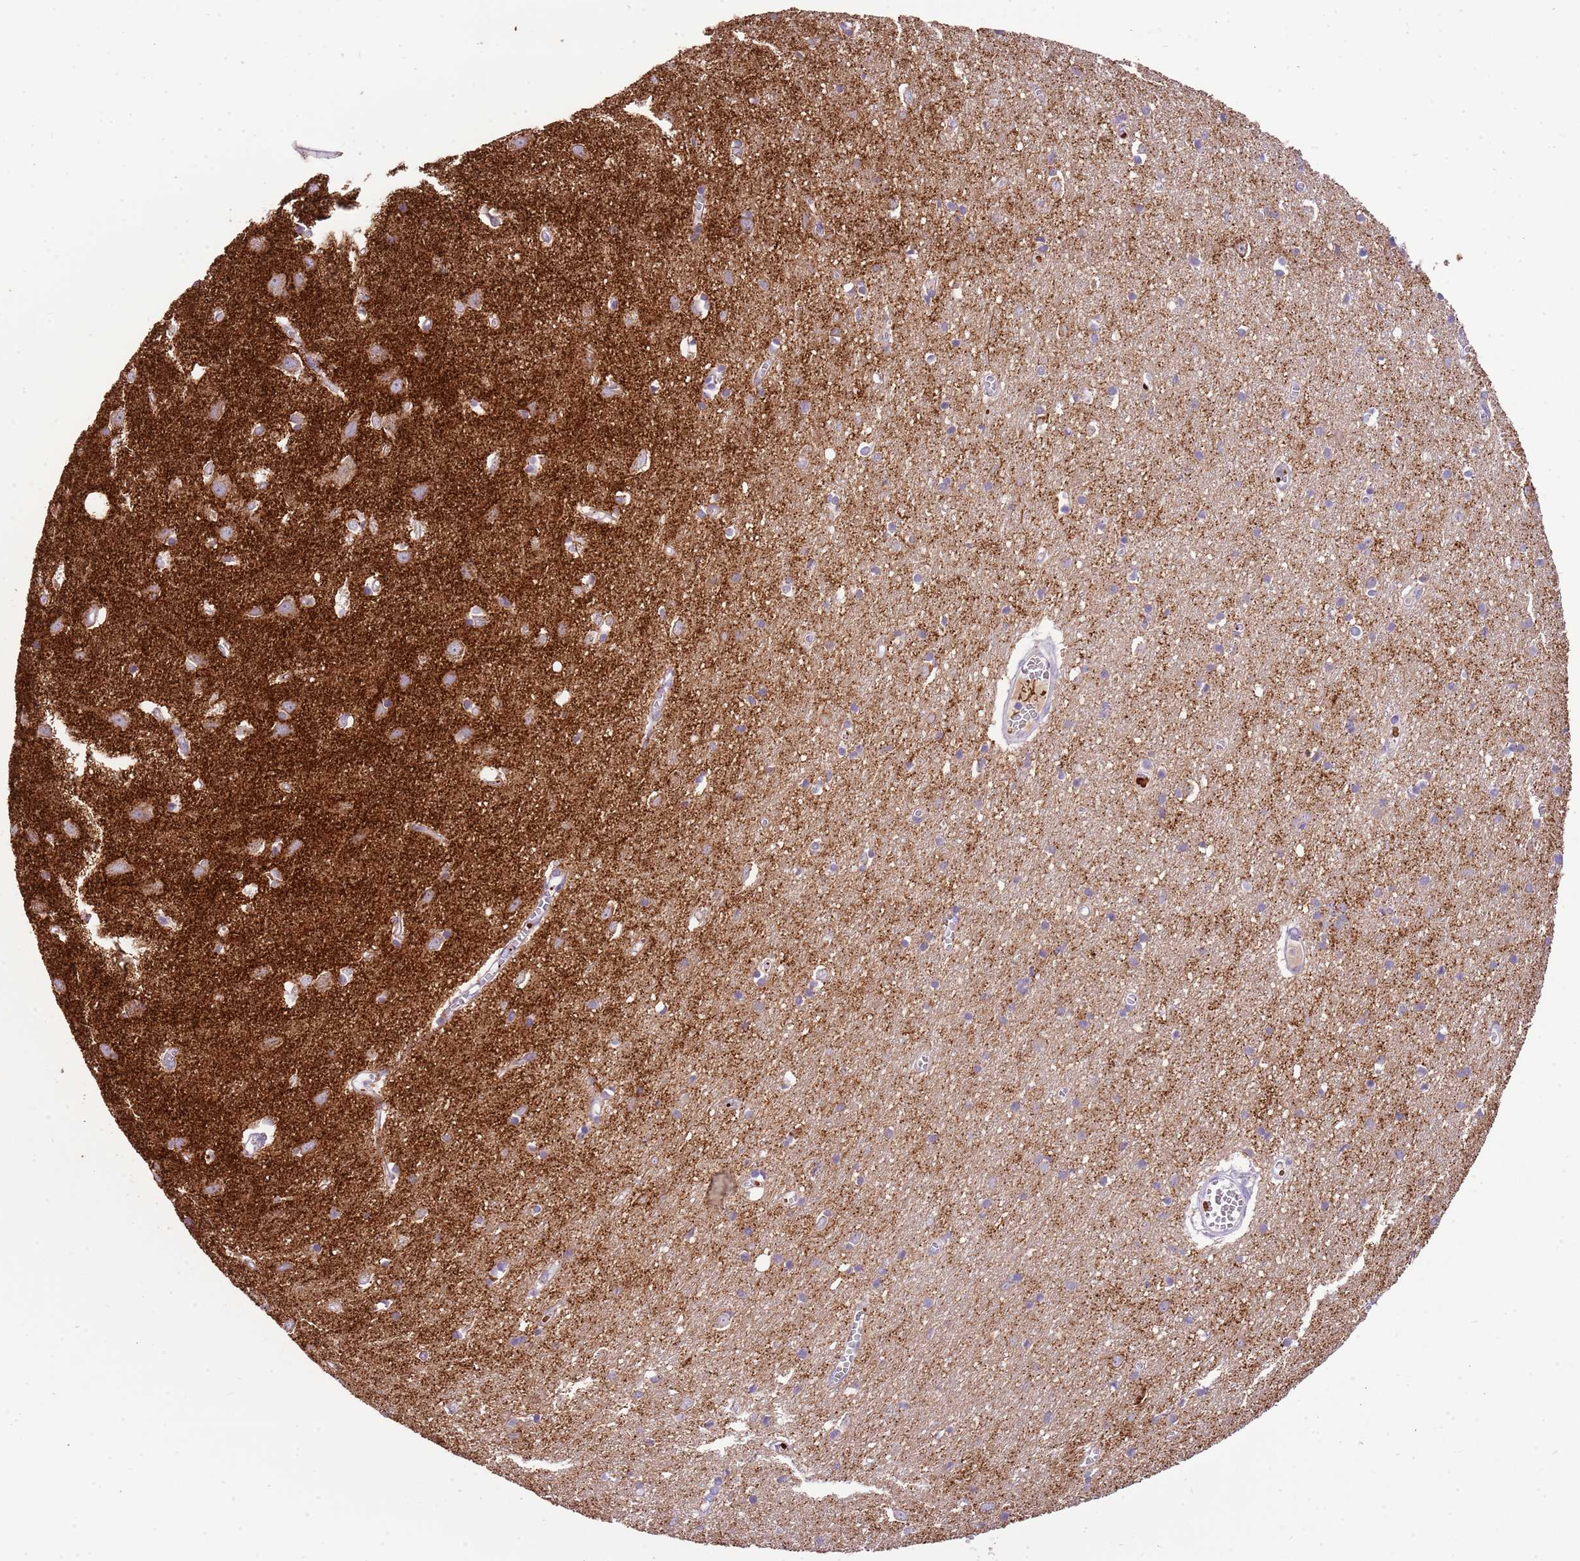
{"staining": {"intensity": "weak", "quantity": ">75%", "location": "cytoplasmic/membranous"}, "tissue": "cerebral cortex", "cell_type": "Endothelial cells", "image_type": "normal", "snomed": [{"axis": "morphology", "description": "Normal tissue, NOS"}, {"axis": "topography", "description": "Cerebral cortex"}], "caption": "Immunohistochemistry (IHC) histopathology image of normal cerebral cortex: cerebral cortex stained using IHC reveals low levels of weak protein expression localized specifically in the cytoplasmic/membranous of endothelial cells, appearing as a cytoplasmic/membranous brown color.", "gene": "SCAMP5", "patient": {"sex": "female", "age": 64}}